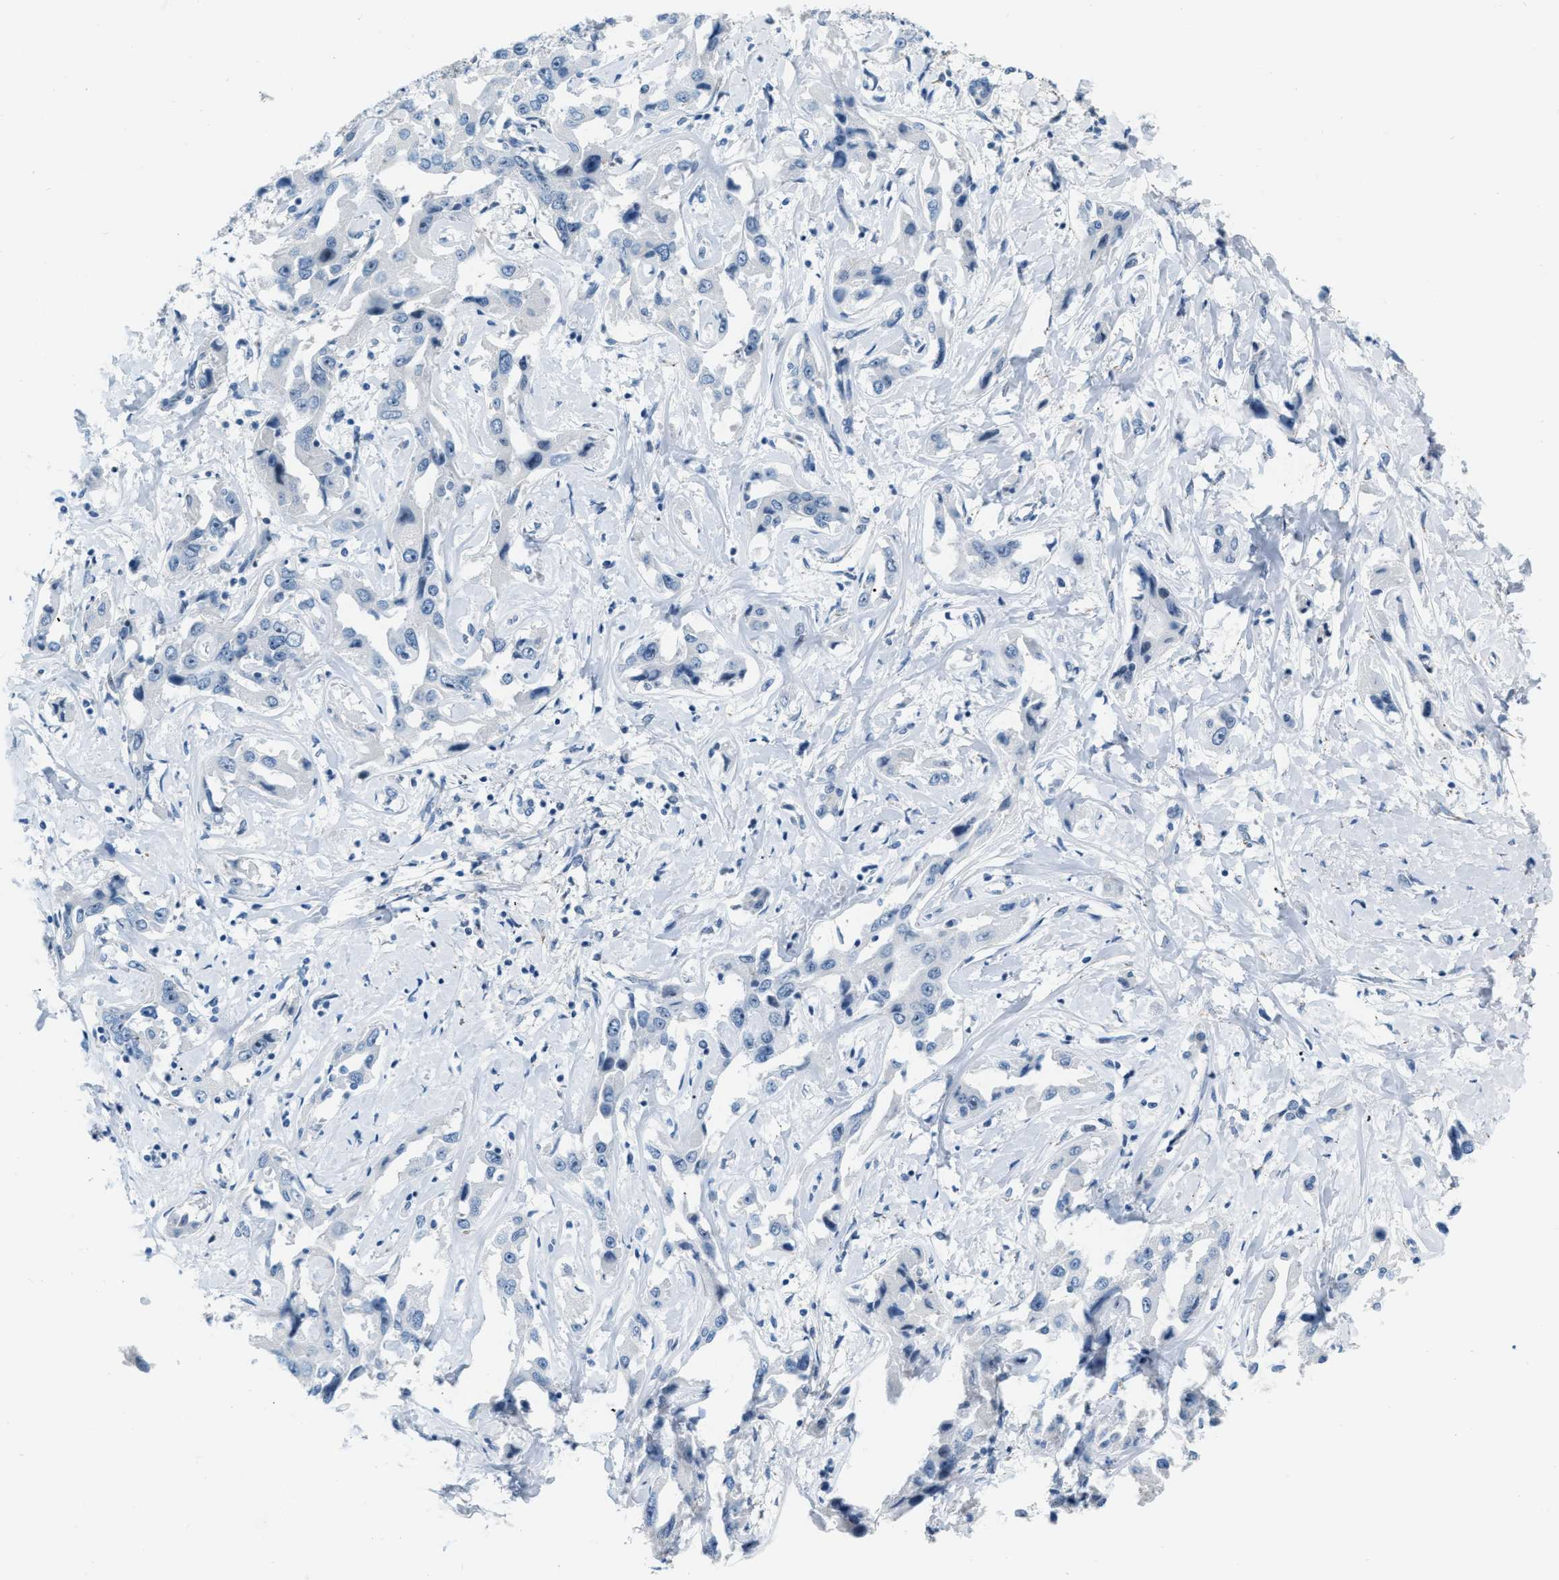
{"staining": {"intensity": "negative", "quantity": "none", "location": "none"}, "tissue": "liver cancer", "cell_type": "Tumor cells", "image_type": "cancer", "snomed": [{"axis": "morphology", "description": "Cholangiocarcinoma"}, {"axis": "topography", "description": "Liver"}], "caption": "High power microscopy image of an immunohistochemistry (IHC) image of liver cholangiocarcinoma, revealing no significant positivity in tumor cells.", "gene": "PHRF1", "patient": {"sex": "male", "age": 59}}